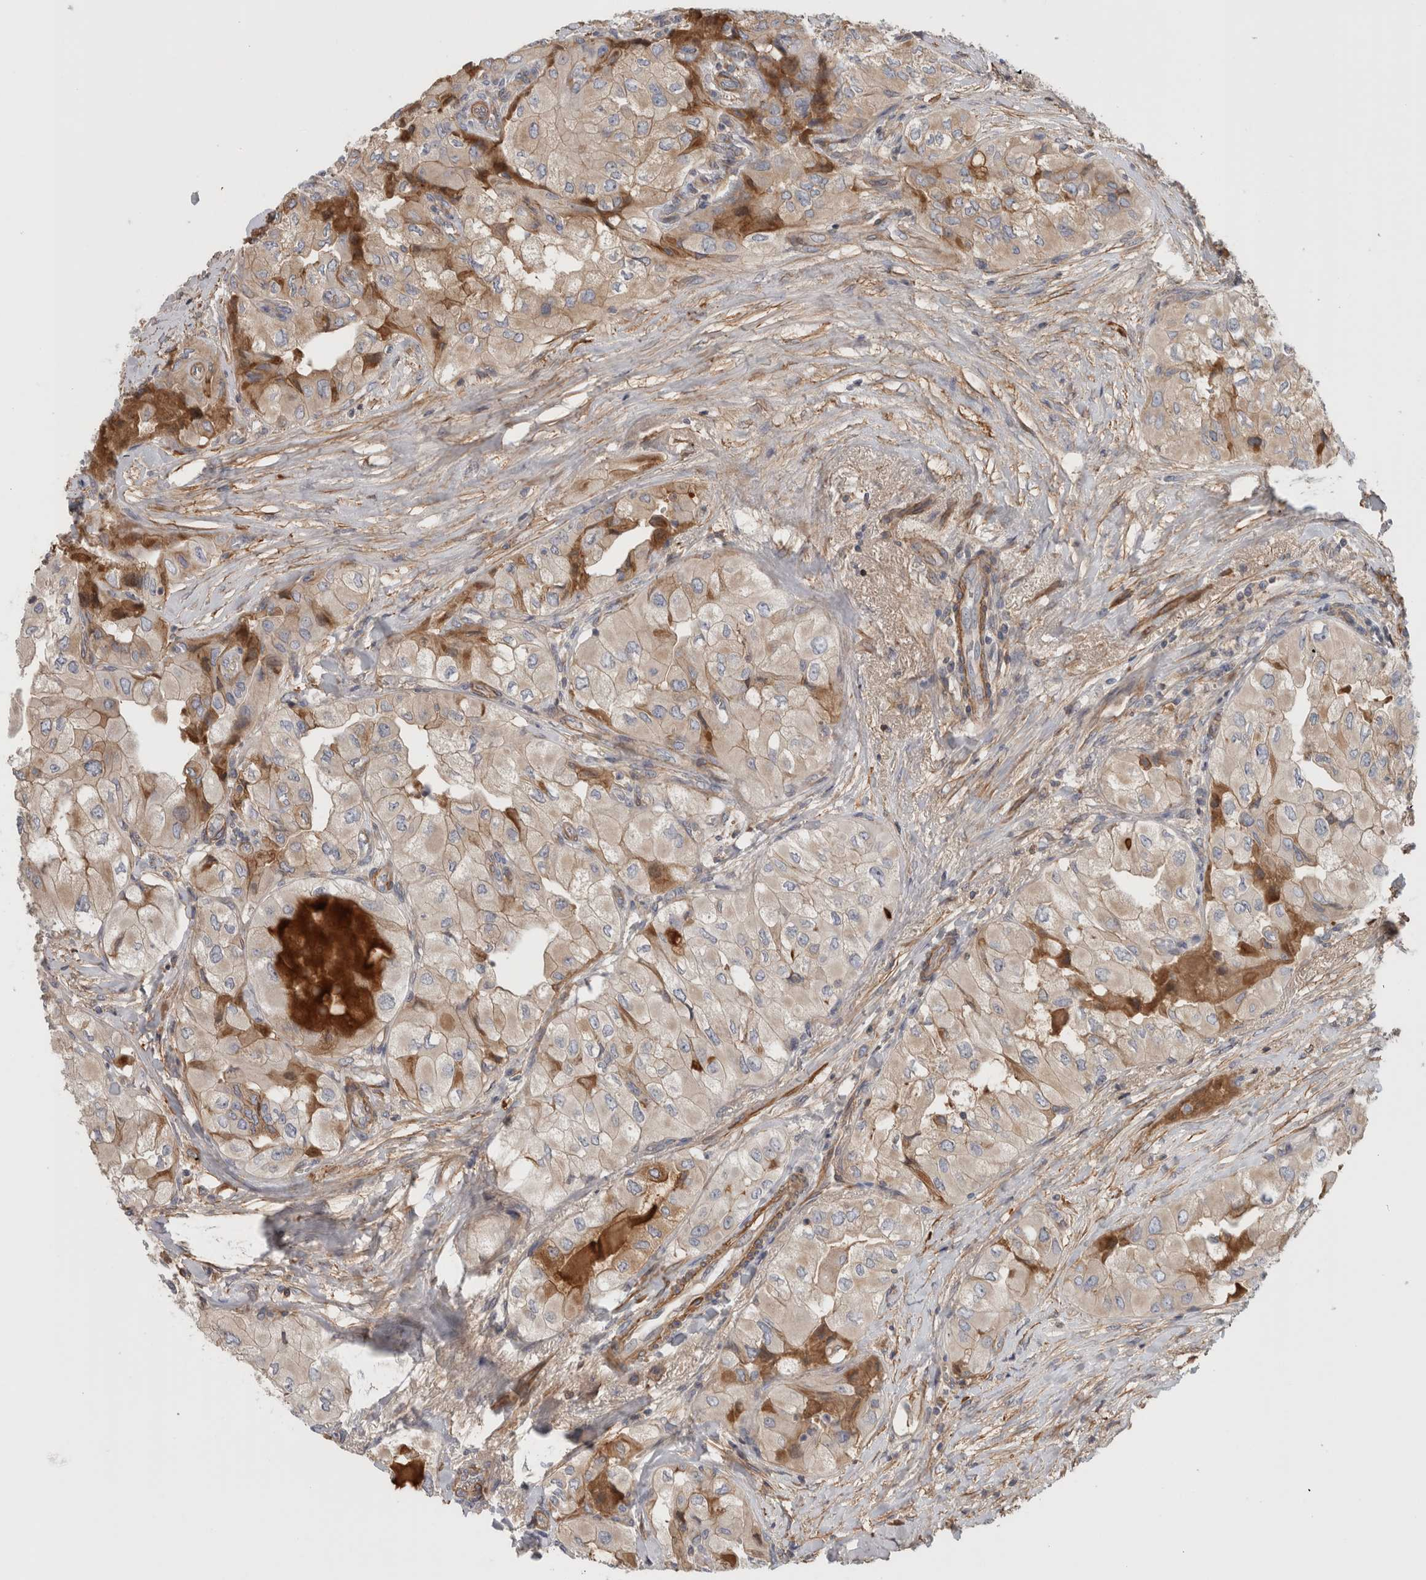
{"staining": {"intensity": "moderate", "quantity": "<25%", "location": "cytoplasmic/membranous"}, "tissue": "thyroid cancer", "cell_type": "Tumor cells", "image_type": "cancer", "snomed": [{"axis": "morphology", "description": "Papillary adenocarcinoma, NOS"}, {"axis": "topography", "description": "Thyroid gland"}], "caption": "Moderate cytoplasmic/membranous staining is appreciated in about <25% of tumor cells in thyroid papillary adenocarcinoma. The protein is stained brown, and the nuclei are stained in blue (DAB (3,3'-diaminobenzidine) IHC with brightfield microscopy, high magnification).", "gene": "CFI", "patient": {"sex": "female", "age": 59}}